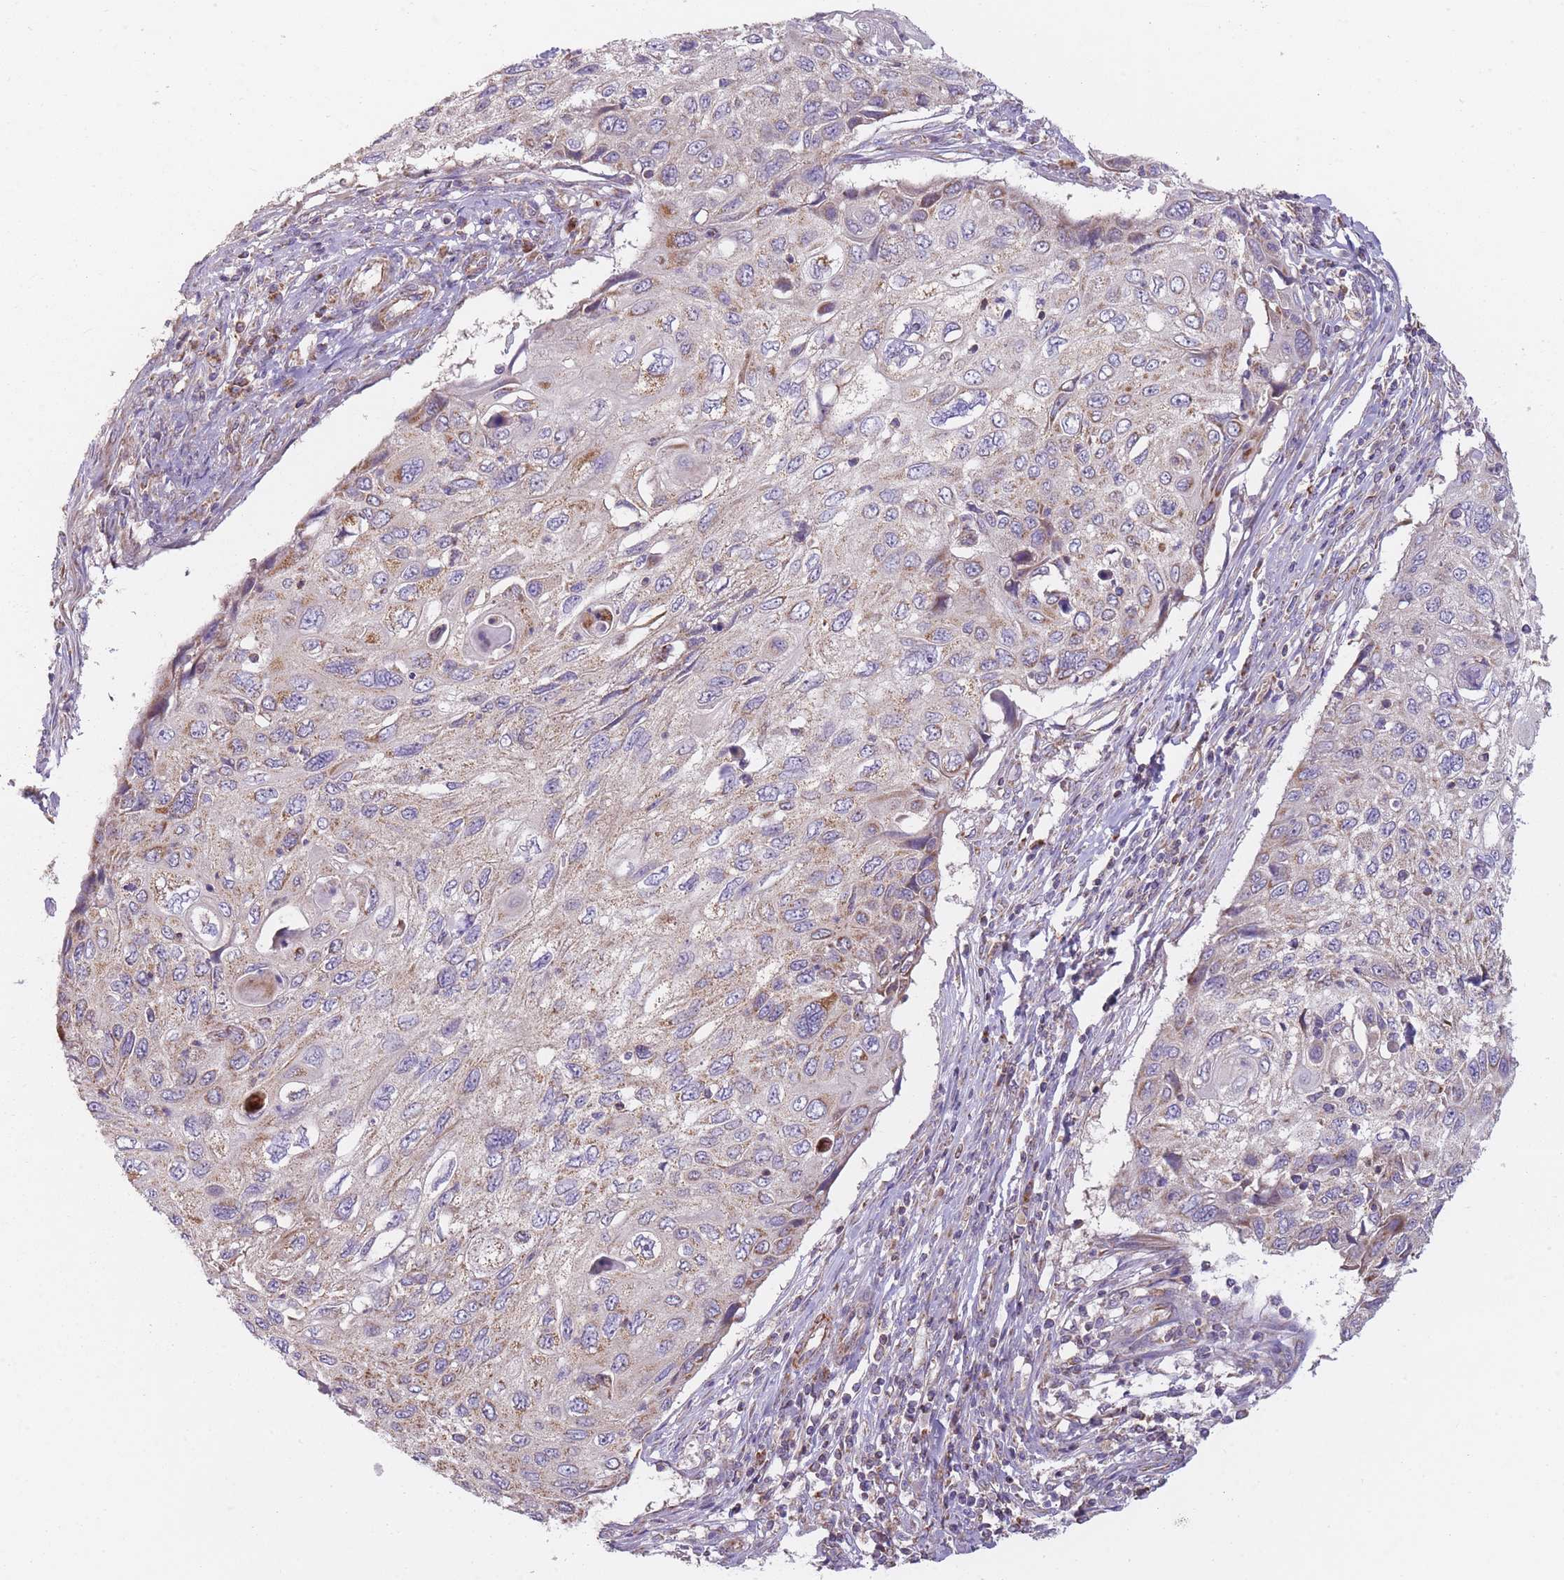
{"staining": {"intensity": "weak", "quantity": "25%-75%", "location": "cytoplasmic/membranous"}, "tissue": "cervical cancer", "cell_type": "Tumor cells", "image_type": "cancer", "snomed": [{"axis": "morphology", "description": "Squamous cell carcinoma, NOS"}, {"axis": "topography", "description": "Cervix"}], "caption": "This histopathology image reveals immunohistochemistry staining of human cervical cancer (squamous cell carcinoma), with low weak cytoplasmic/membranous staining in approximately 25%-75% of tumor cells.", "gene": "NDUFA9", "patient": {"sex": "female", "age": 70}}